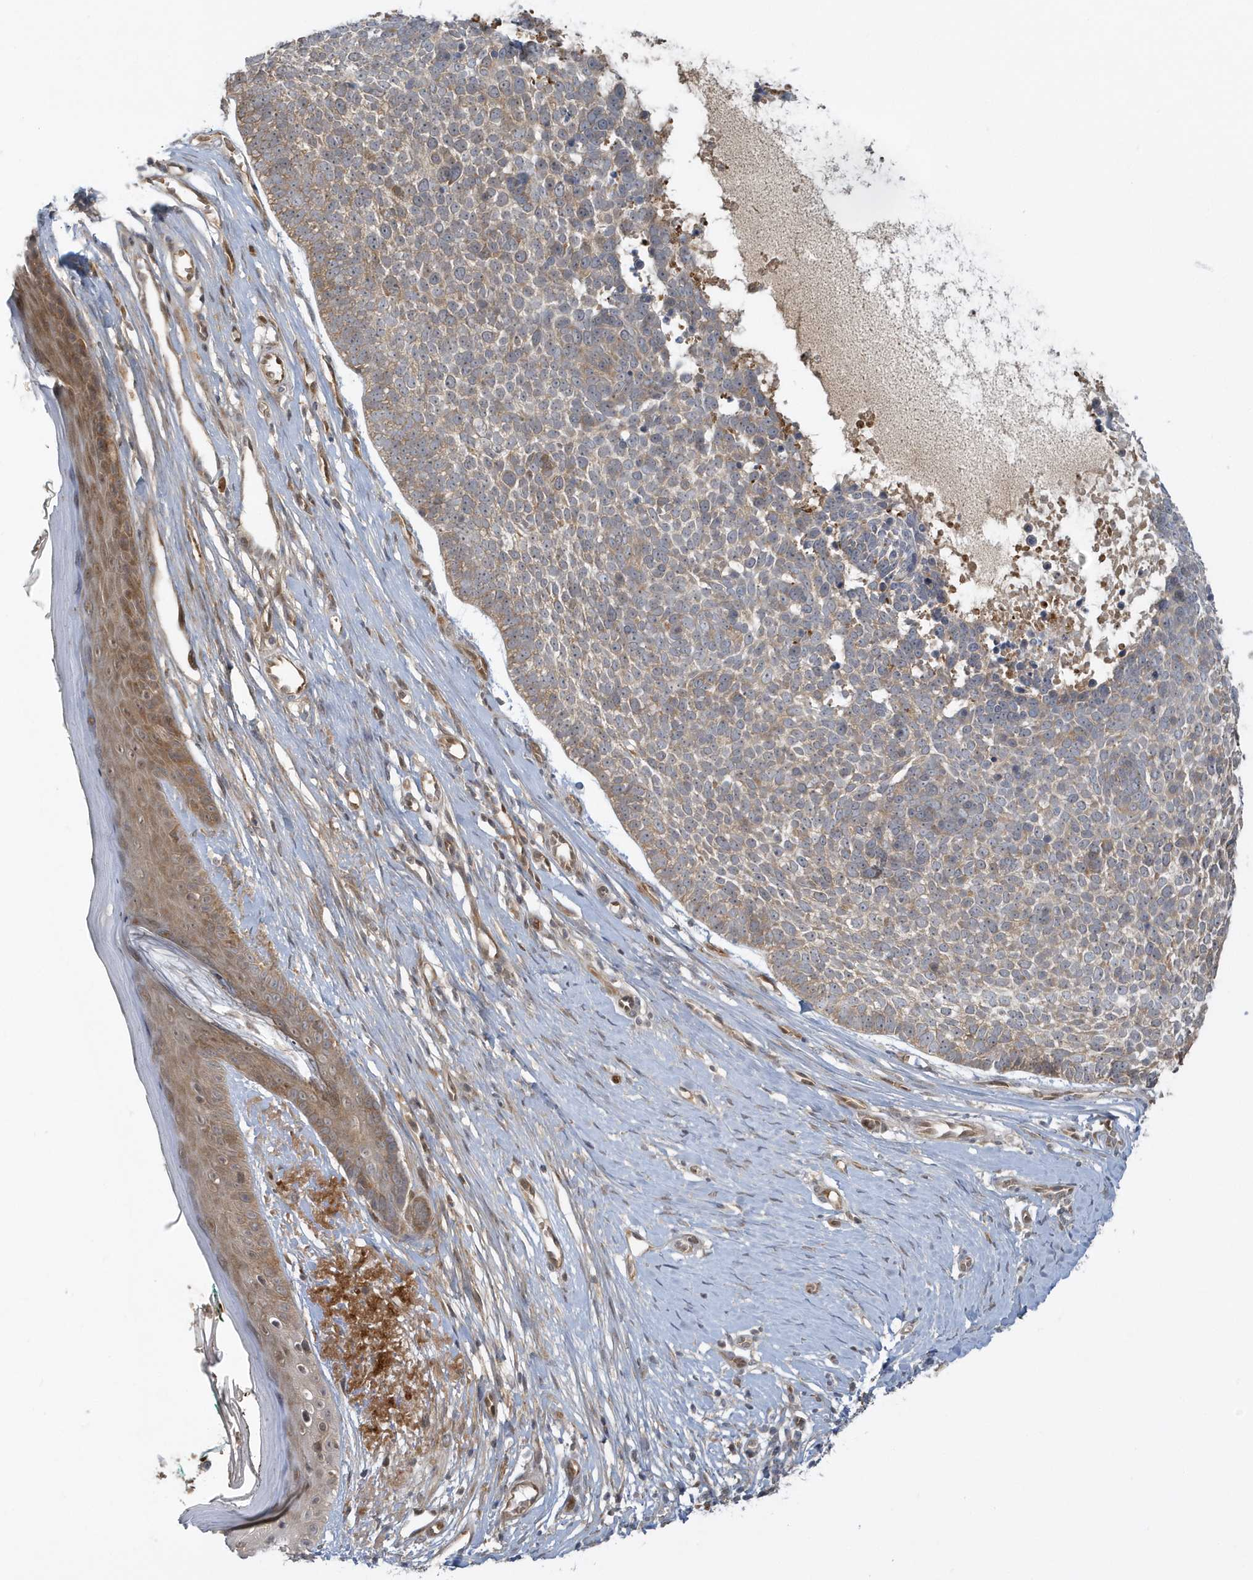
{"staining": {"intensity": "weak", "quantity": ">75%", "location": "cytoplasmic/membranous"}, "tissue": "skin cancer", "cell_type": "Tumor cells", "image_type": "cancer", "snomed": [{"axis": "morphology", "description": "Basal cell carcinoma"}, {"axis": "topography", "description": "Skin"}], "caption": "There is low levels of weak cytoplasmic/membranous positivity in tumor cells of skin cancer, as demonstrated by immunohistochemical staining (brown color).", "gene": "ATG4A", "patient": {"sex": "female", "age": 81}}